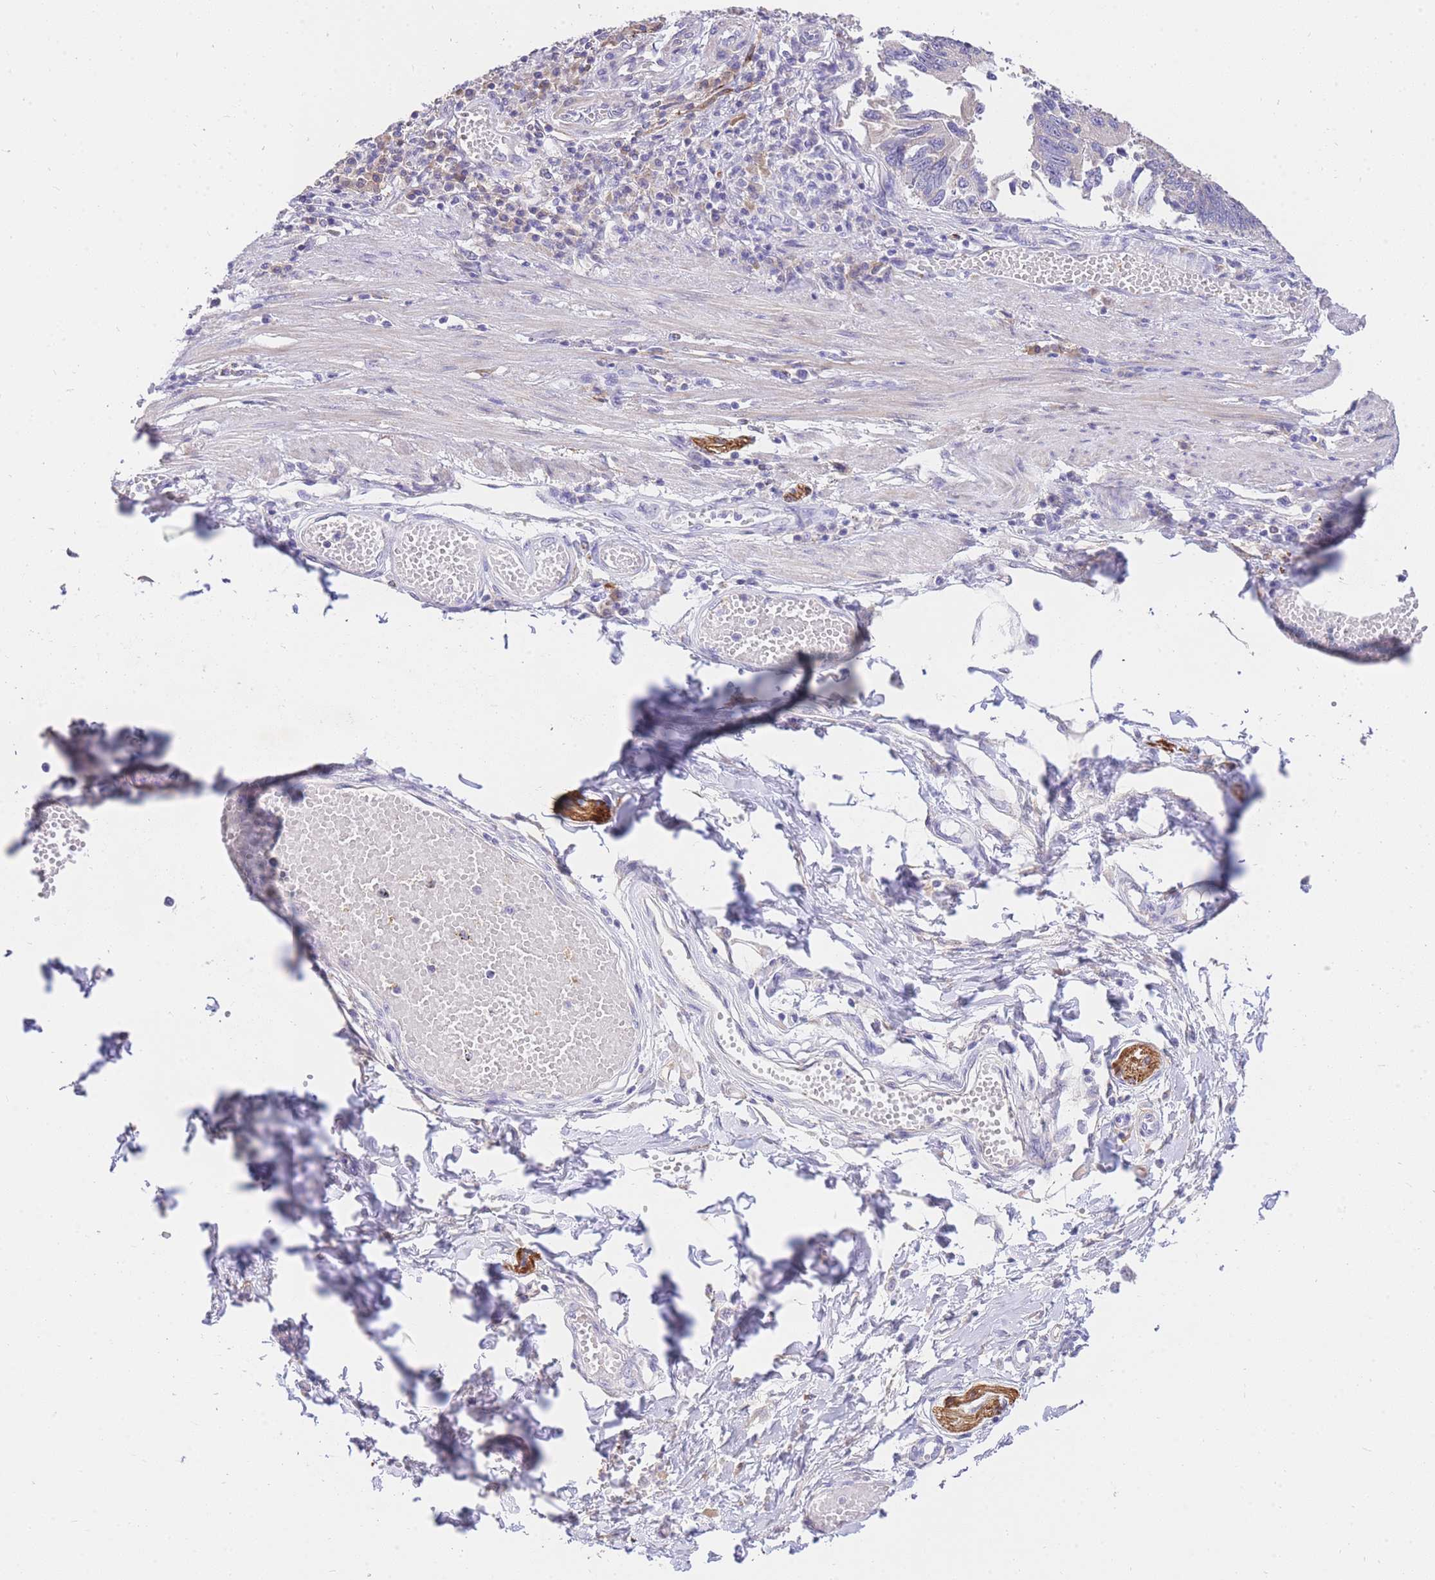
{"staining": {"intensity": "negative", "quantity": "none", "location": "none"}, "tissue": "stomach cancer", "cell_type": "Tumor cells", "image_type": "cancer", "snomed": [{"axis": "morphology", "description": "Adenocarcinoma, NOS"}, {"axis": "topography", "description": "Stomach"}], "caption": "Histopathology image shows no protein positivity in tumor cells of stomach cancer tissue.", "gene": "C2orf88", "patient": {"sex": "male", "age": 59}}